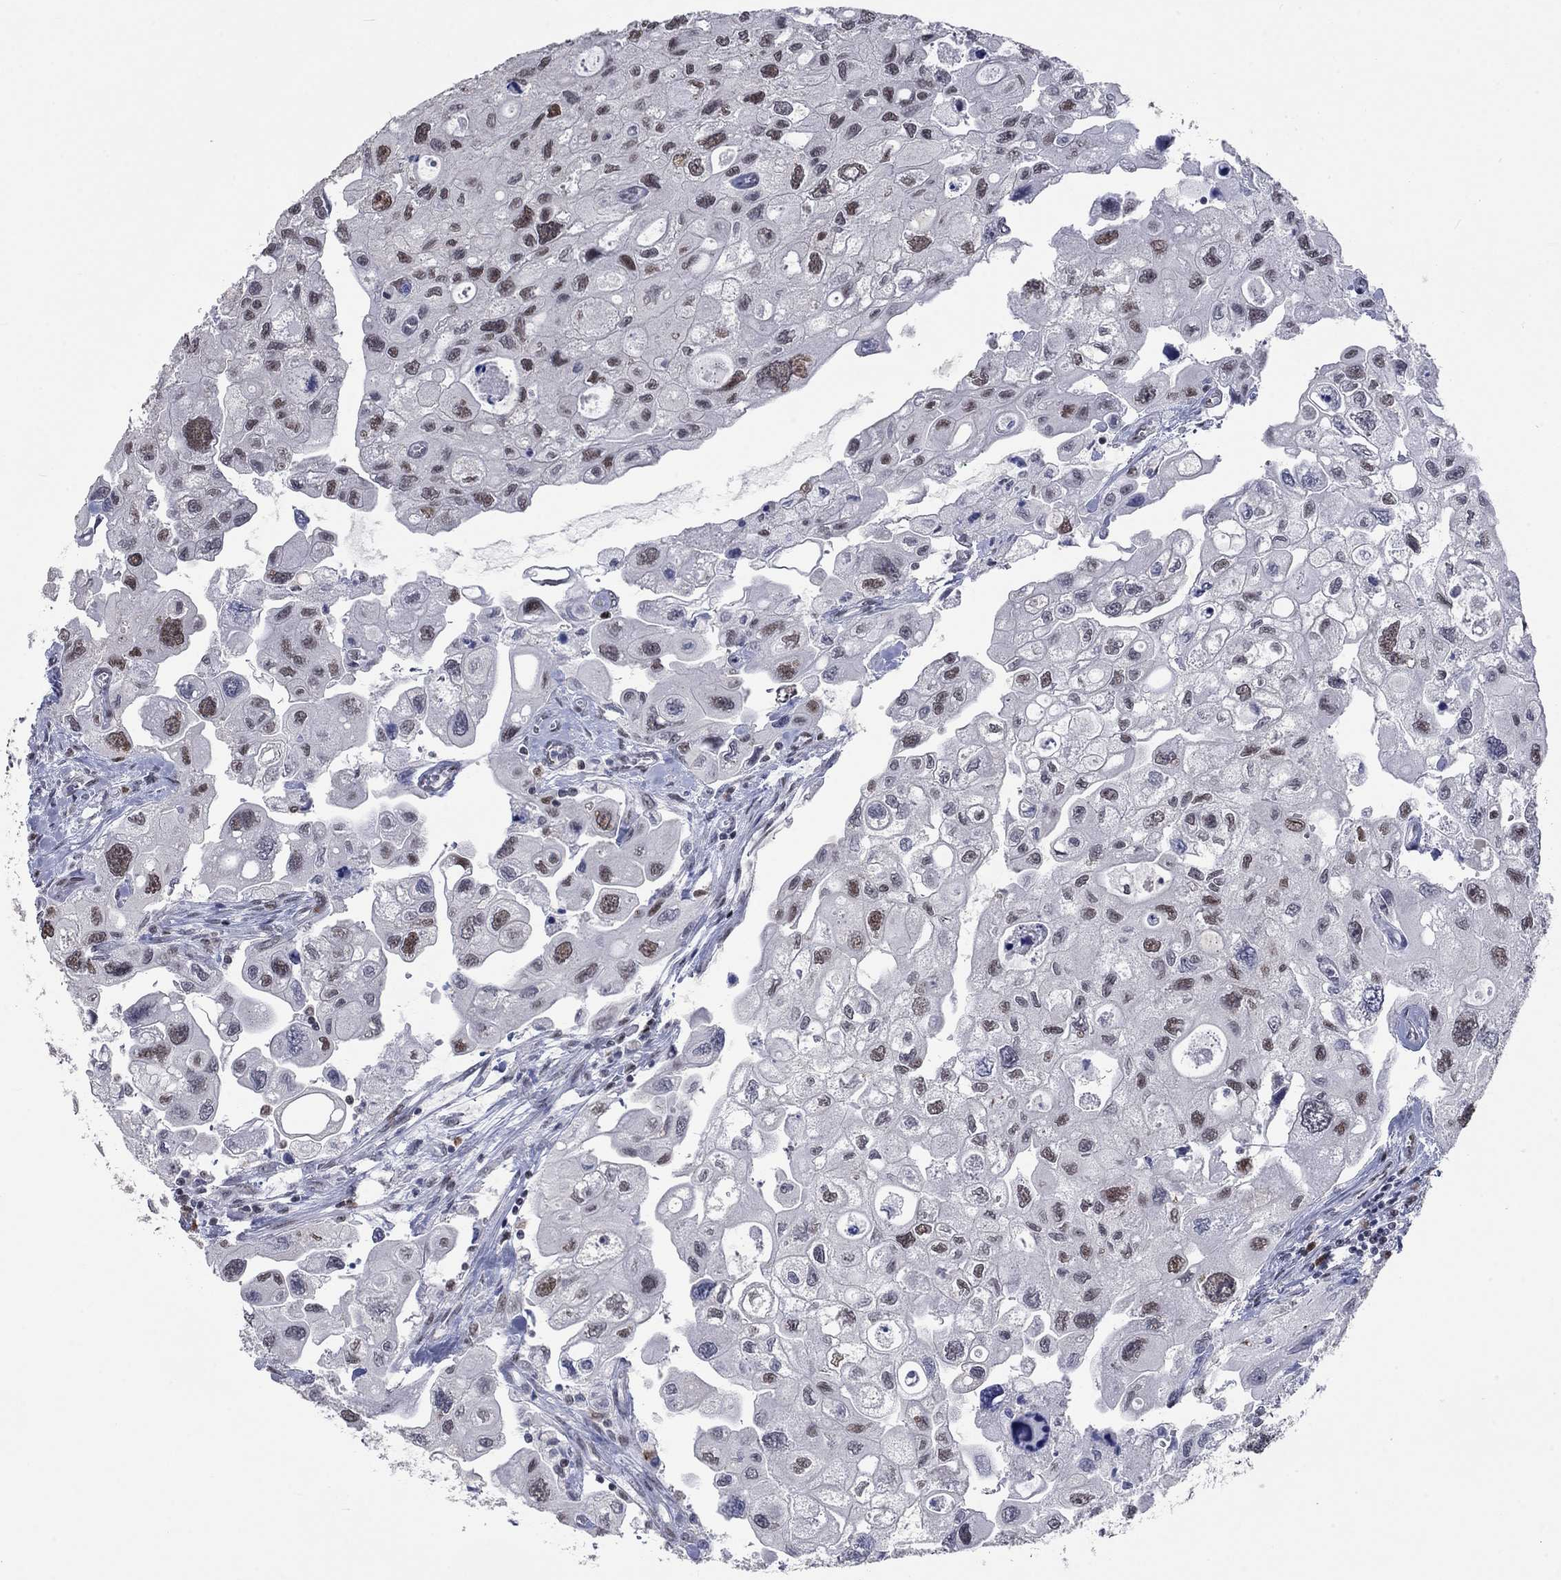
{"staining": {"intensity": "moderate", "quantity": "<25%", "location": "nuclear"}, "tissue": "urothelial cancer", "cell_type": "Tumor cells", "image_type": "cancer", "snomed": [{"axis": "morphology", "description": "Urothelial carcinoma, High grade"}, {"axis": "topography", "description": "Urinary bladder"}], "caption": "IHC (DAB (3,3'-diaminobenzidine)) staining of human high-grade urothelial carcinoma demonstrates moderate nuclear protein expression in about <25% of tumor cells.", "gene": "HCFC1", "patient": {"sex": "male", "age": 59}}